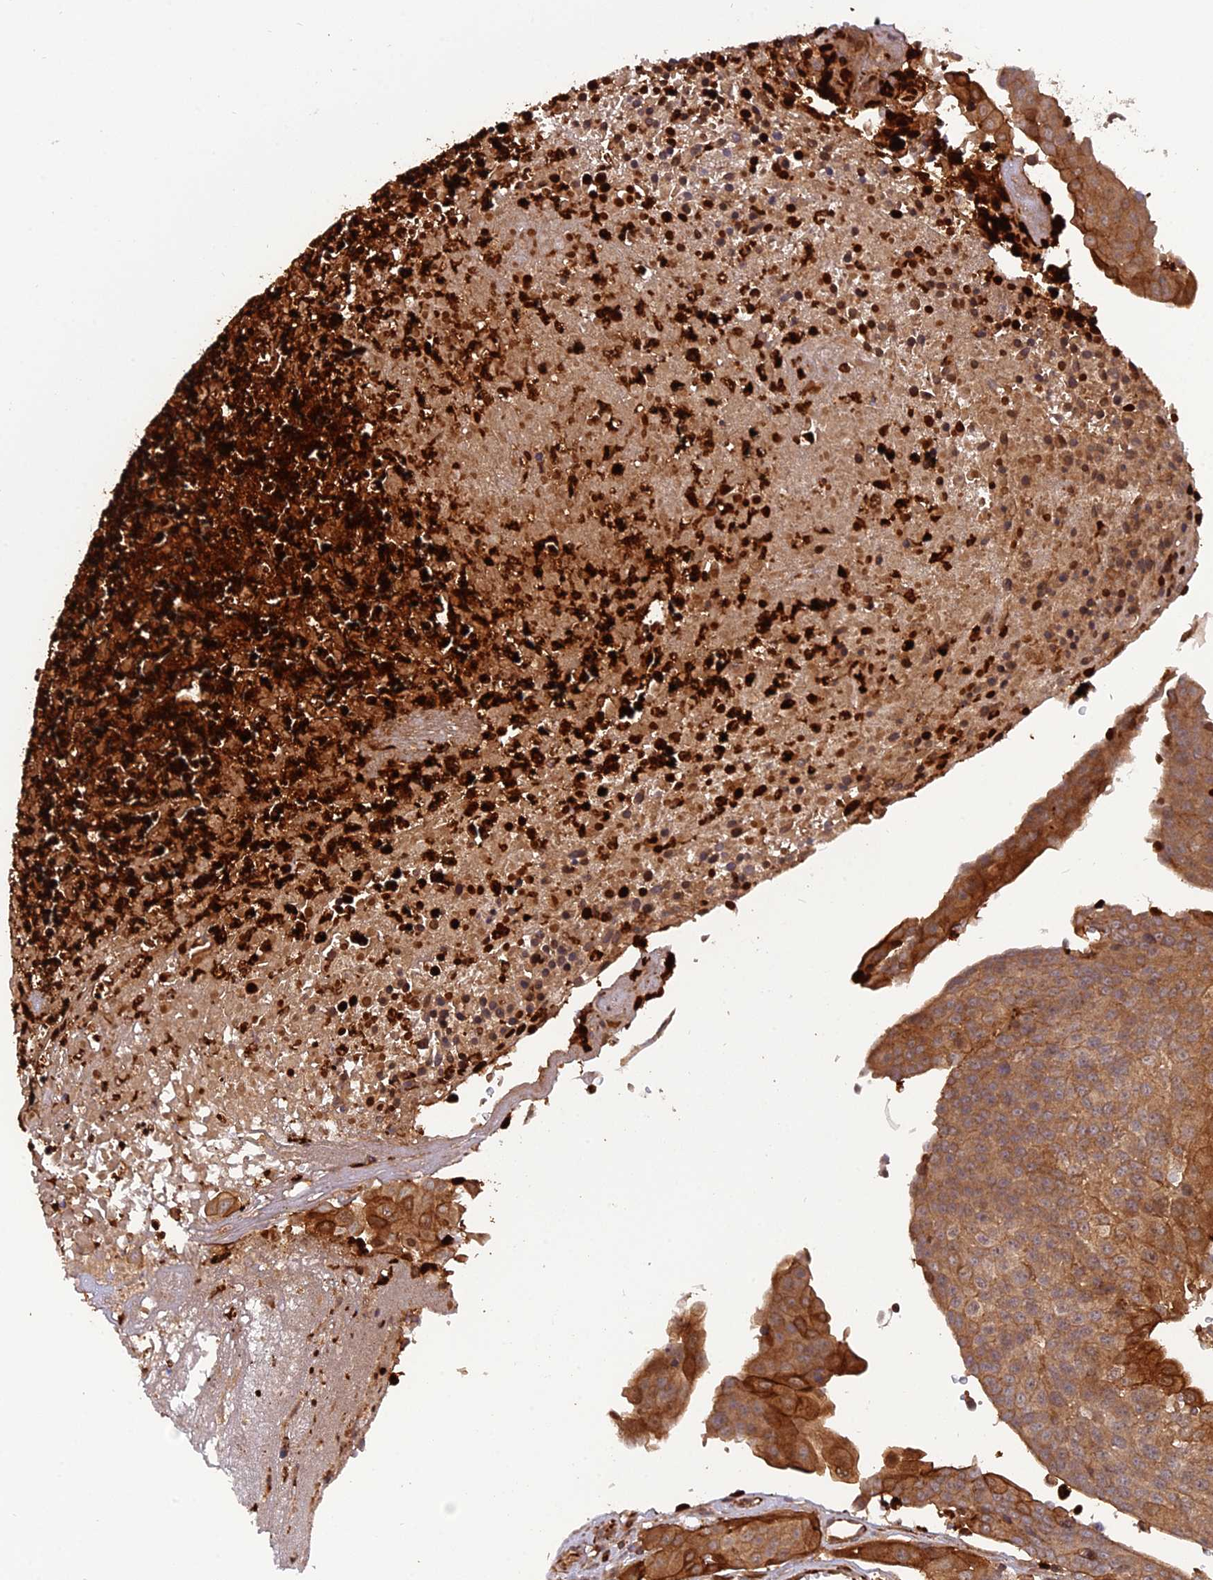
{"staining": {"intensity": "moderate", "quantity": ">75%", "location": "cytoplasmic/membranous"}, "tissue": "urothelial cancer", "cell_type": "Tumor cells", "image_type": "cancer", "snomed": [{"axis": "morphology", "description": "Urothelial carcinoma, High grade"}, {"axis": "topography", "description": "Urinary bladder"}], "caption": "Urothelial cancer stained for a protein displays moderate cytoplasmic/membranous positivity in tumor cells.", "gene": "PHLDB3", "patient": {"sex": "female", "age": 85}}